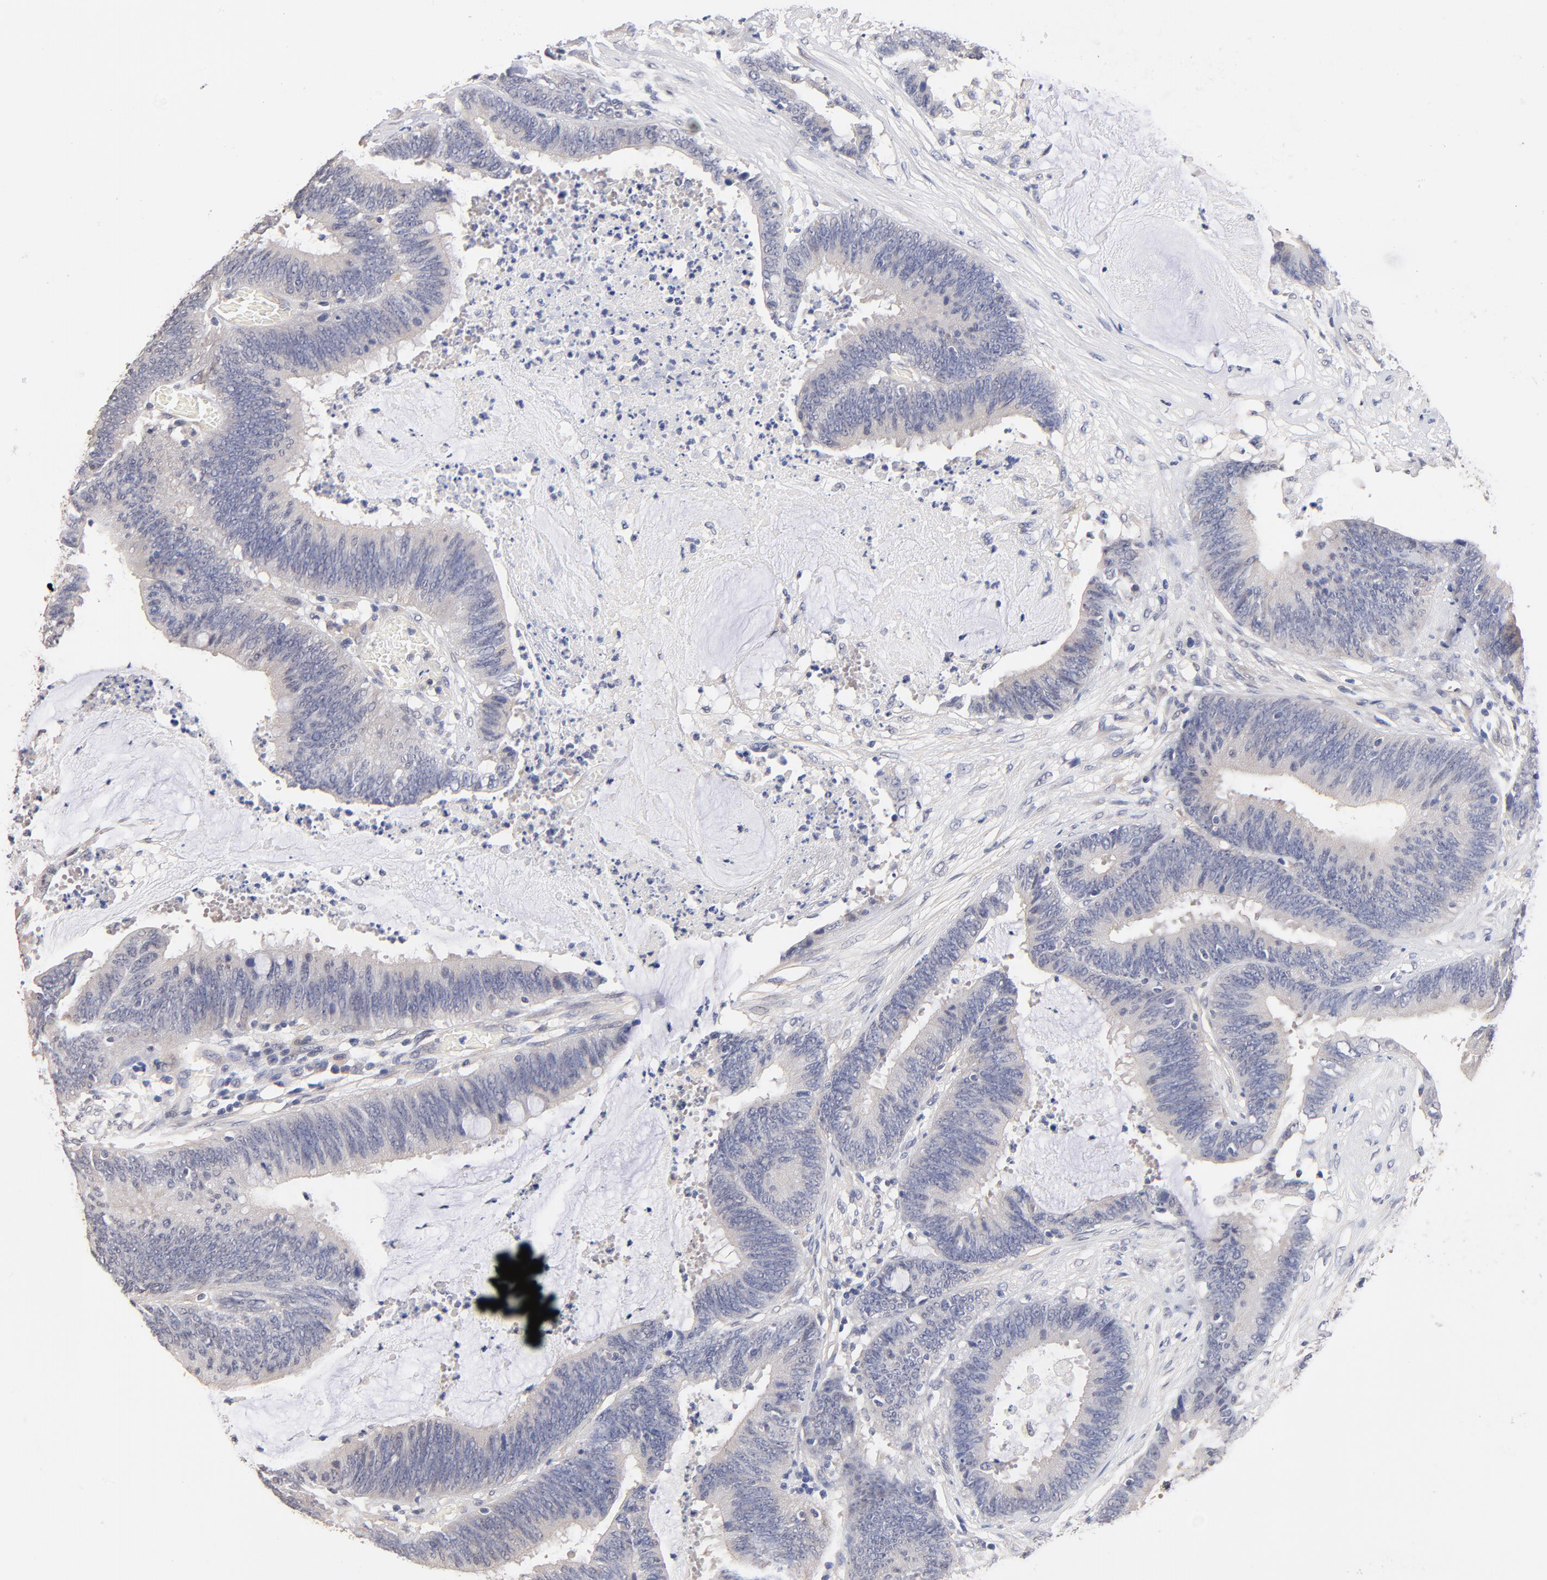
{"staining": {"intensity": "negative", "quantity": "none", "location": "none"}, "tissue": "colorectal cancer", "cell_type": "Tumor cells", "image_type": "cancer", "snomed": [{"axis": "morphology", "description": "Adenocarcinoma, NOS"}, {"axis": "topography", "description": "Rectum"}], "caption": "Human colorectal cancer stained for a protein using immunohistochemistry (IHC) reveals no positivity in tumor cells.", "gene": "RIBC2", "patient": {"sex": "female", "age": 66}}